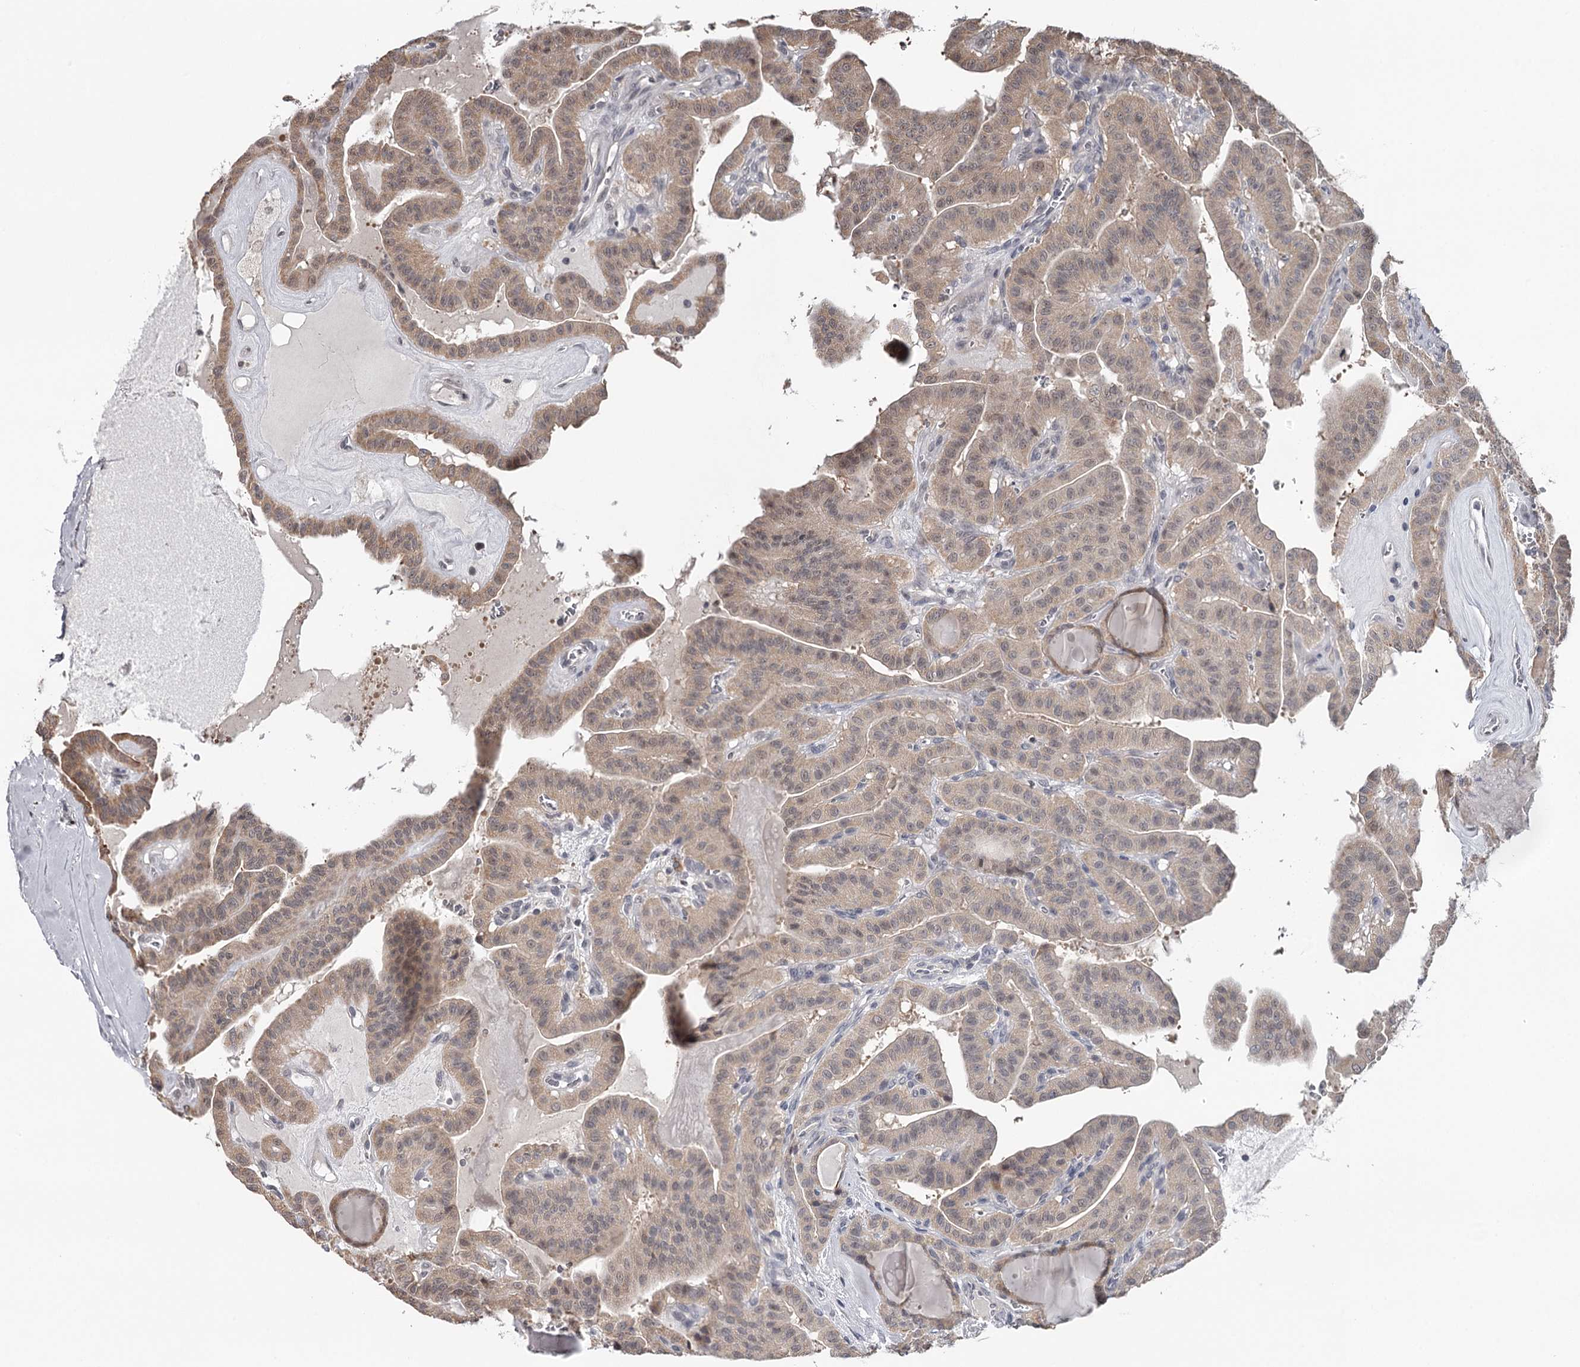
{"staining": {"intensity": "weak", "quantity": ">75%", "location": "cytoplasmic/membranous,nuclear"}, "tissue": "thyroid cancer", "cell_type": "Tumor cells", "image_type": "cancer", "snomed": [{"axis": "morphology", "description": "Papillary adenocarcinoma, NOS"}, {"axis": "topography", "description": "Thyroid gland"}], "caption": "Brown immunohistochemical staining in human thyroid papillary adenocarcinoma reveals weak cytoplasmic/membranous and nuclear staining in about >75% of tumor cells.", "gene": "GTSF1", "patient": {"sex": "male", "age": 52}}